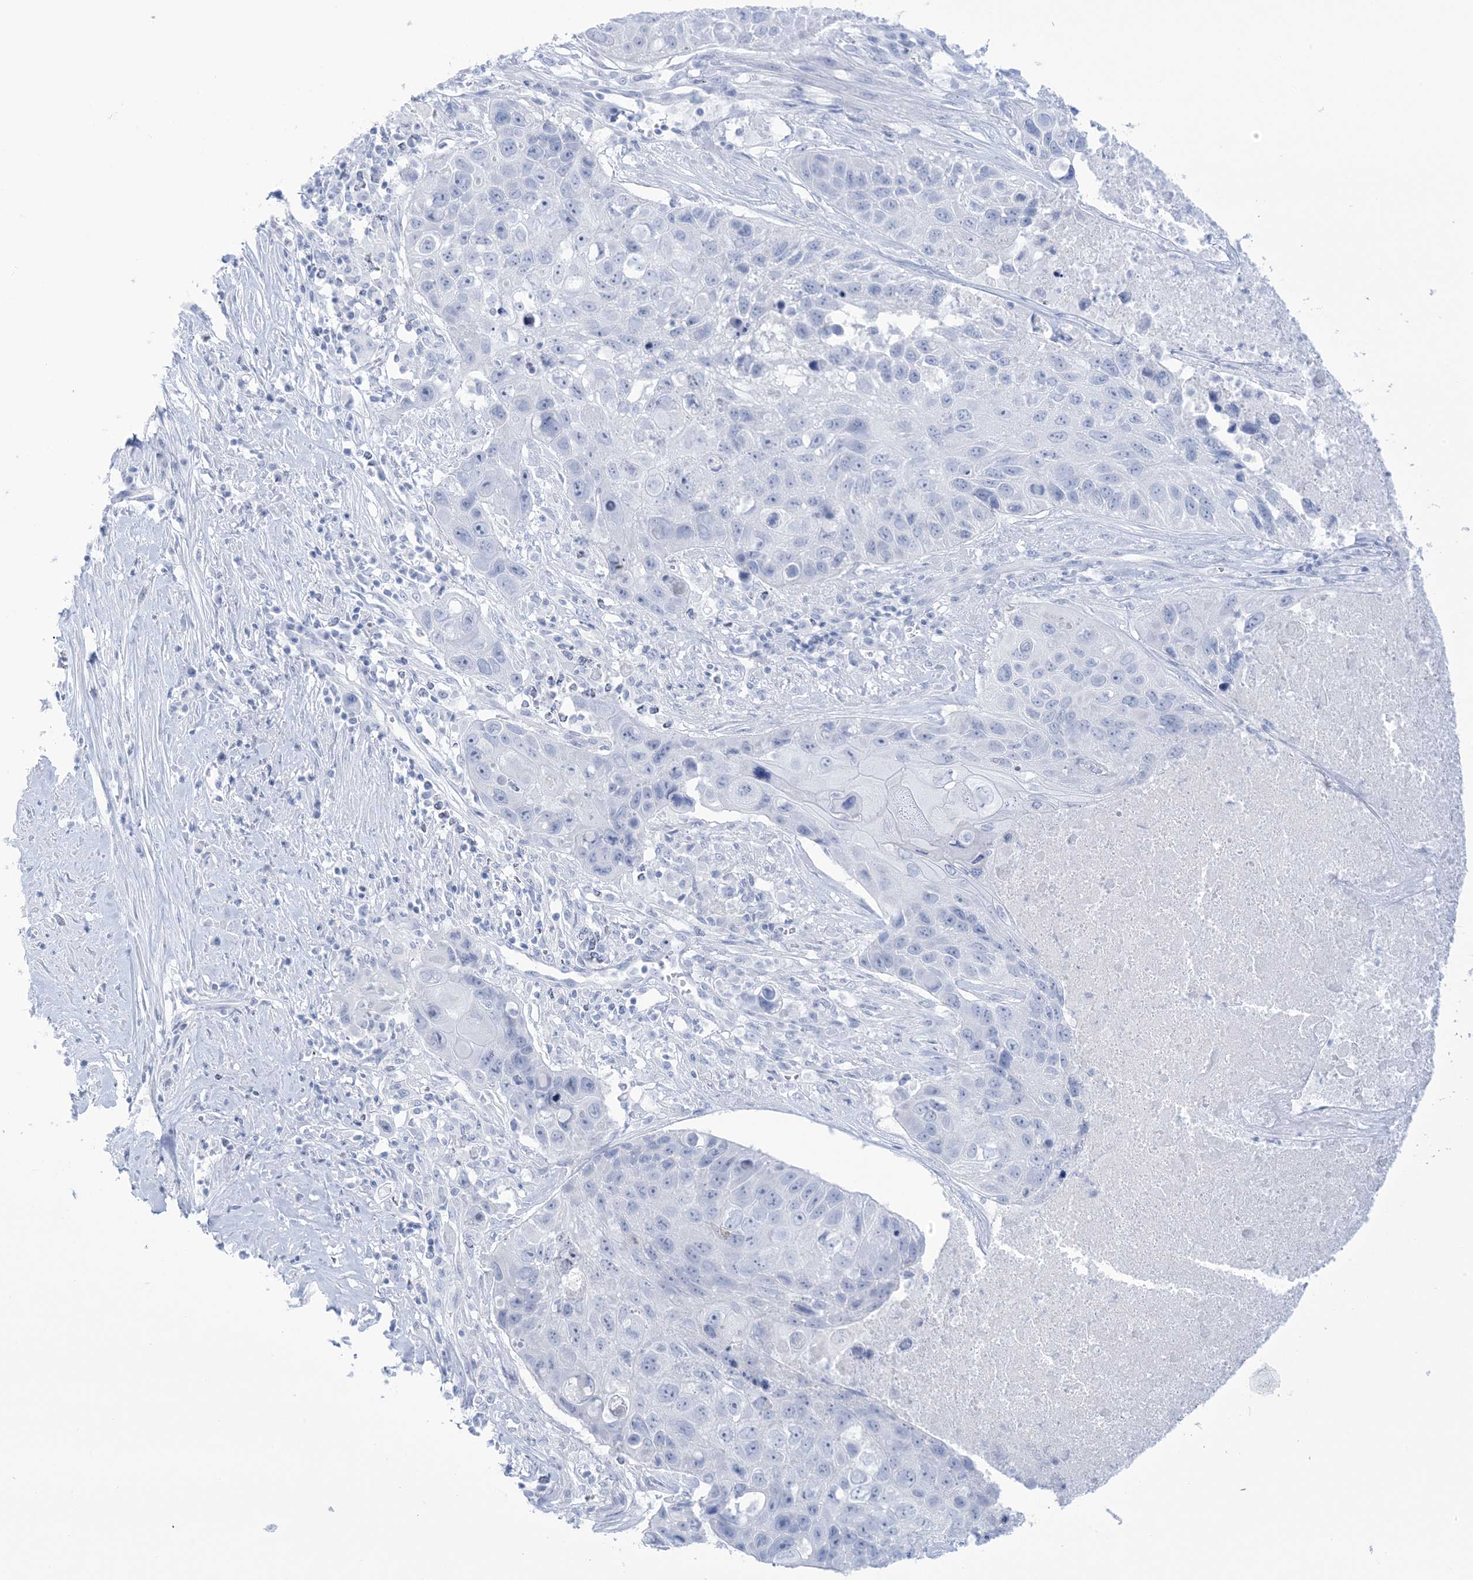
{"staining": {"intensity": "negative", "quantity": "none", "location": "none"}, "tissue": "lung cancer", "cell_type": "Tumor cells", "image_type": "cancer", "snomed": [{"axis": "morphology", "description": "Squamous cell carcinoma, NOS"}, {"axis": "topography", "description": "Lung"}], "caption": "Image shows no significant protein positivity in tumor cells of squamous cell carcinoma (lung). (Immunohistochemistry, brightfield microscopy, high magnification).", "gene": "AGXT", "patient": {"sex": "male", "age": 61}}